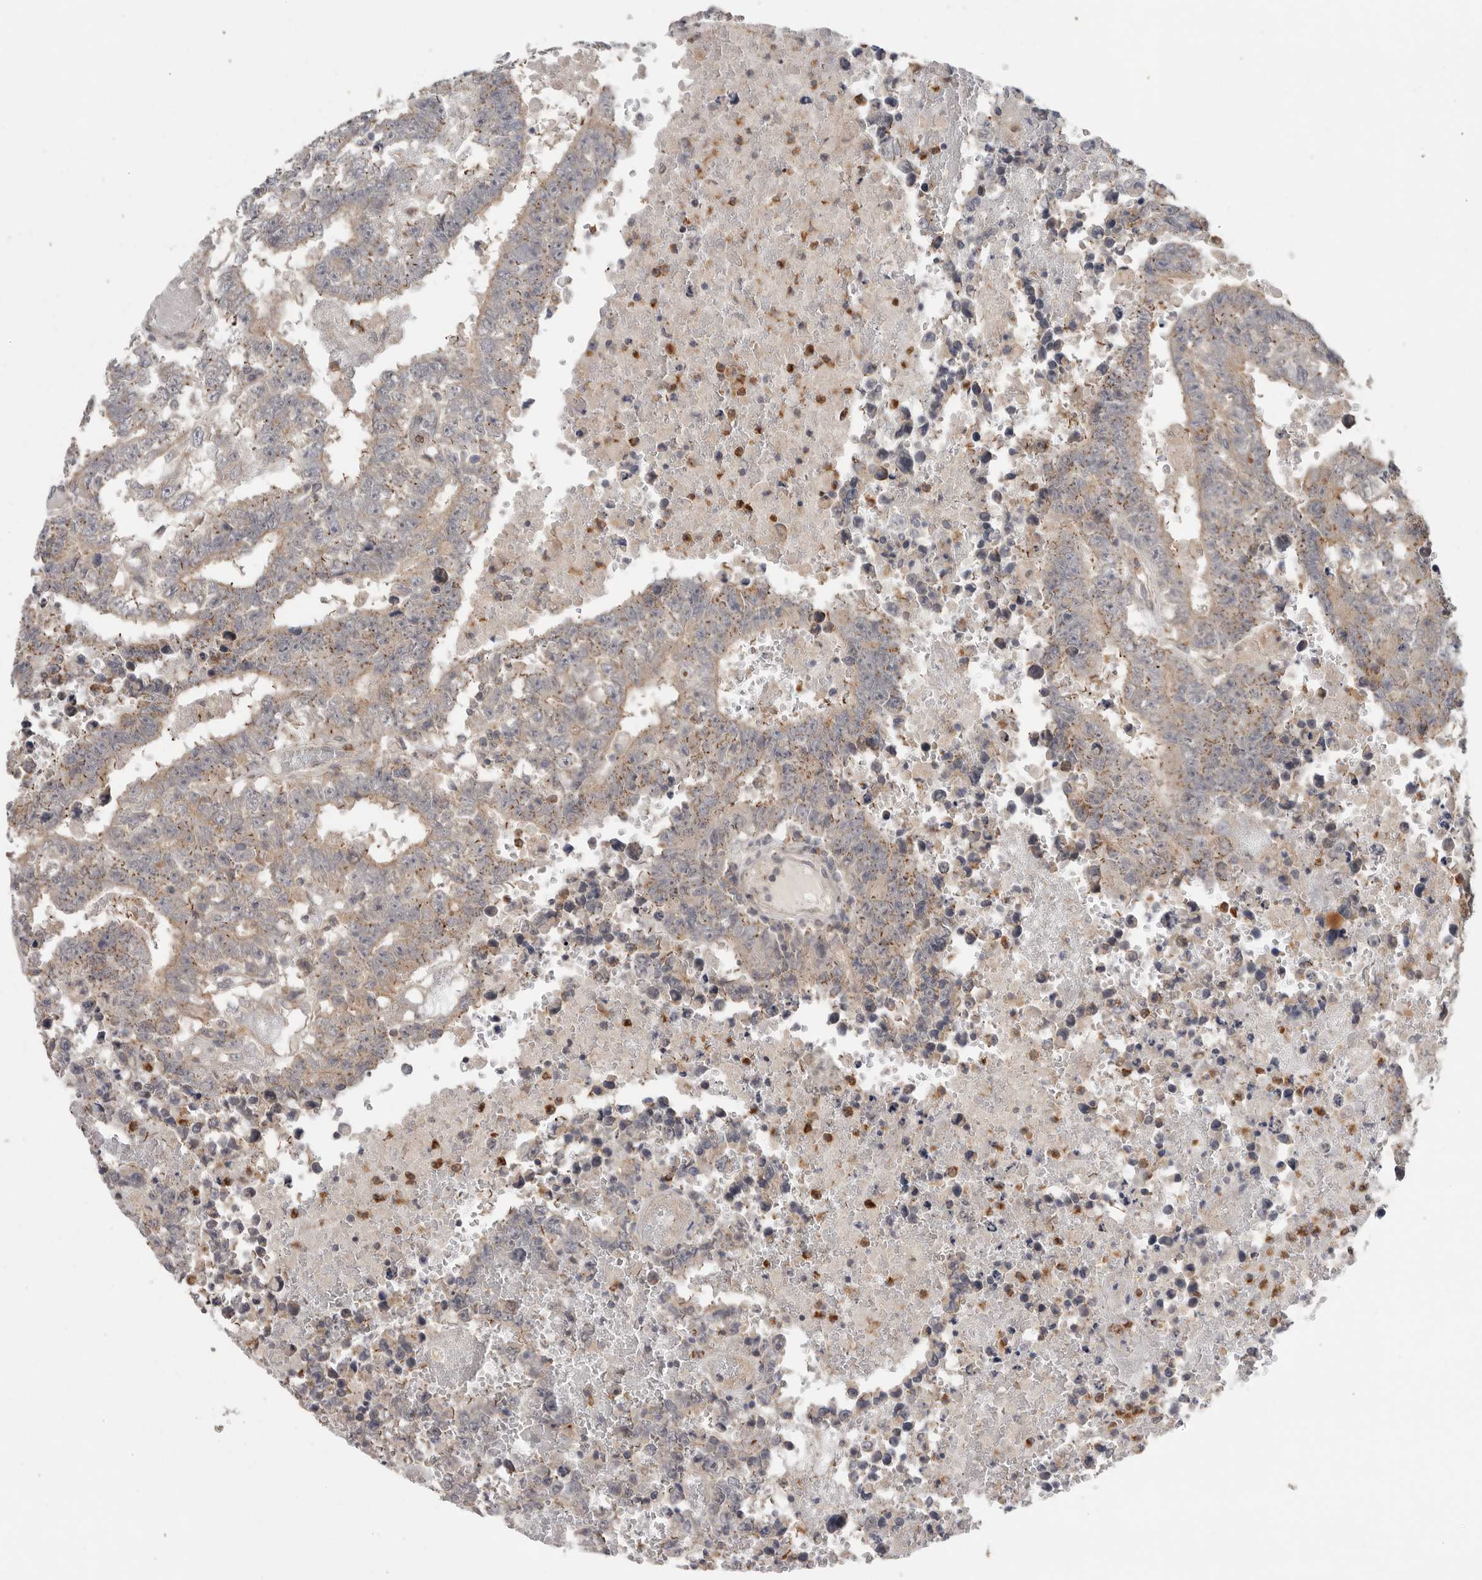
{"staining": {"intensity": "weak", "quantity": ">75%", "location": "cytoplasmic/membranous"}, "tissue": "testis cancer", "cell_type": "Tumor cells", "image_type": "cancer", "snomed": [{"axis": "morphology", "description": "Carcinoma, Embryonal, NOS"}, {"axis": "topography", "description": "Testis"}], "caption": "A high-resolution histopathology image shows immunohistochemistry (IHC) staining of testis embryonal carcinoma, which shows weak cytoplasmic/membranous staining in about >75% of tumor cells. (DAB (3,3'-diaminobenzidine) IHC, brown staining for protein, blue staining for nuclei).", "gene": "KLK5", "patient": {"sex": "male", "age": 25}}